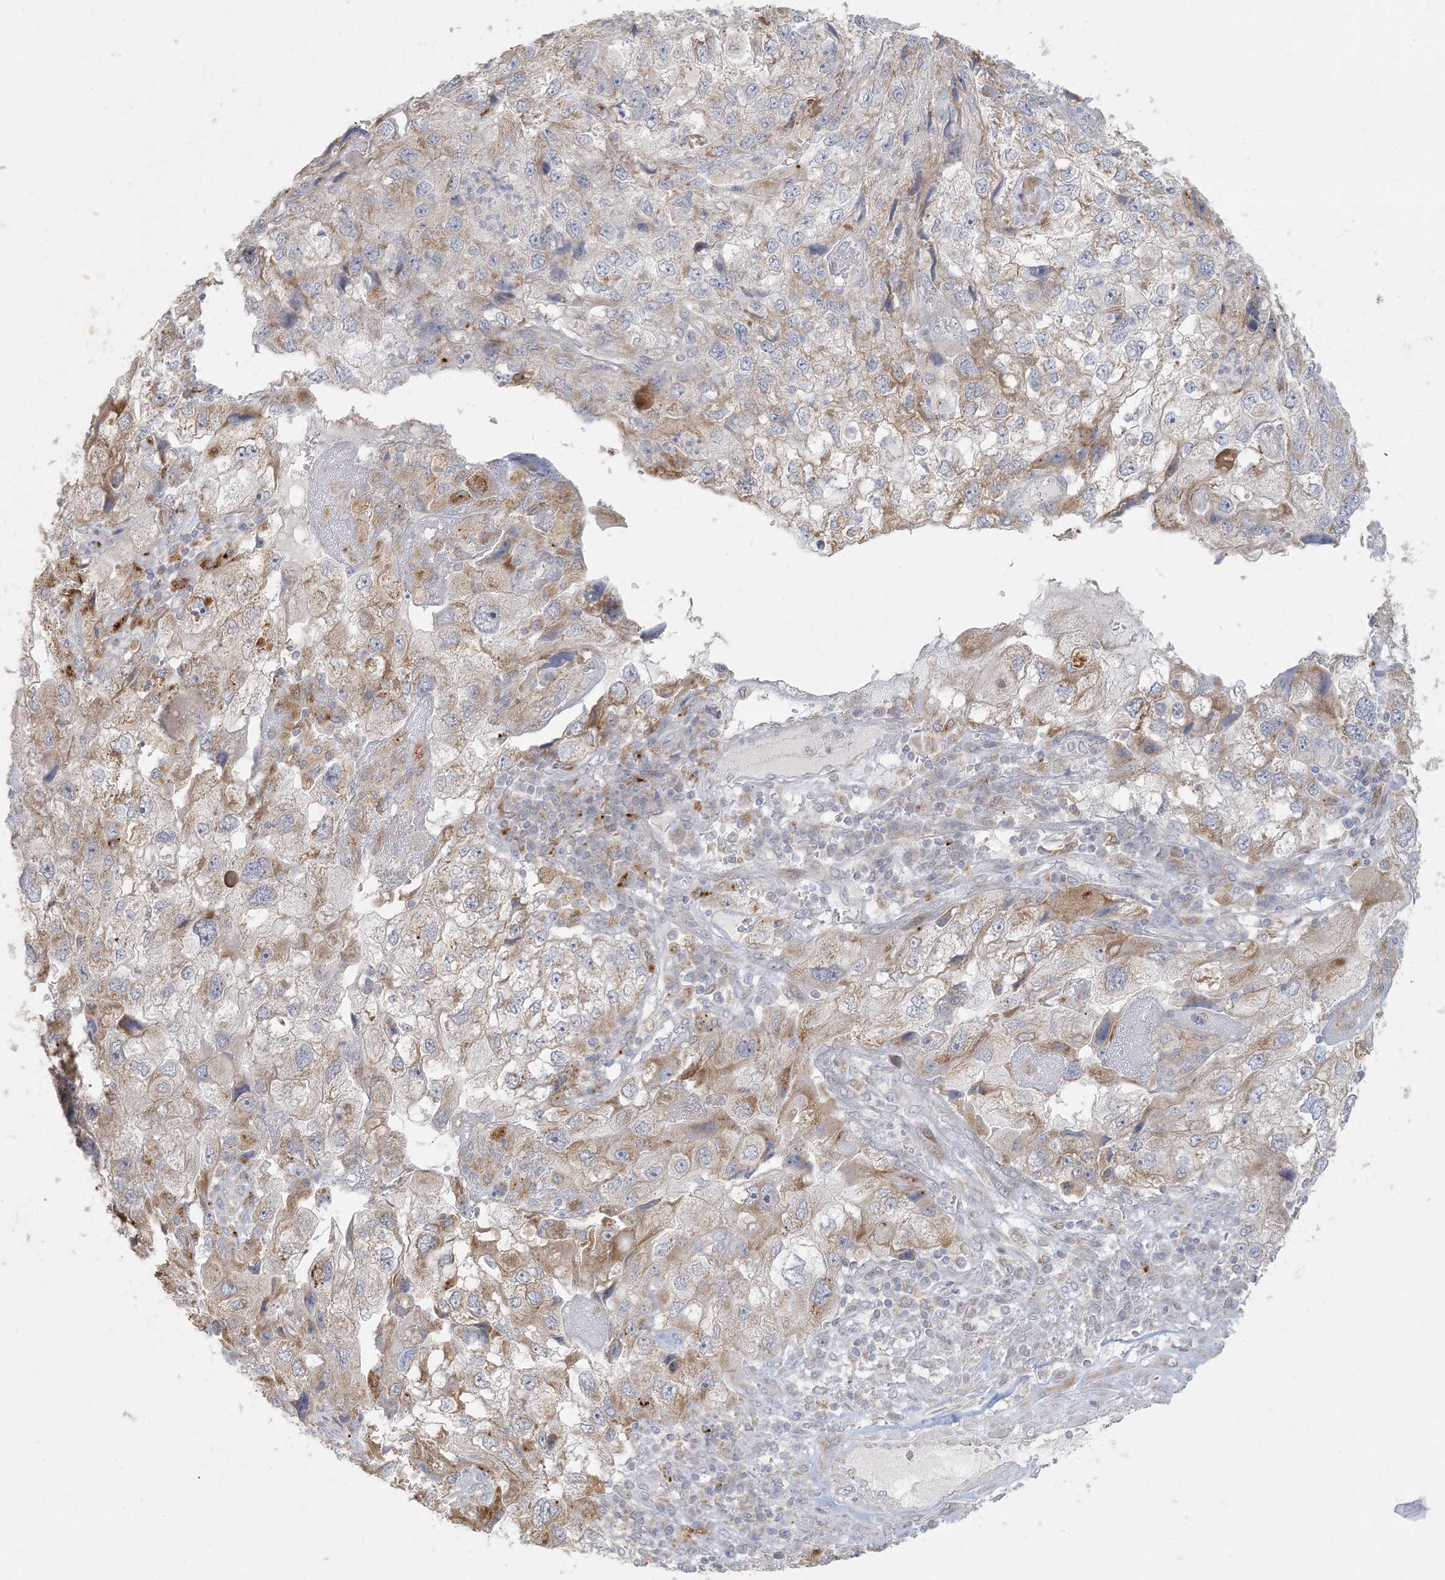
{"staining": {"intensity": "moderate", "quantity": "<25%", "location": "cytoplasmic/membranous"}, "tissue": "endometrial cancer", "cell_type": "Tumor cells", "image_type": "cancer", "snomed": [{"axis": "morphology", "description": "Adenocarcinoma, NOS"}, {"axis": "topography", "description": "Endometrium"}], "caption": "A histopathology image of endometrial cancer (adenocarcinoma) stained for a protein shows moderate cytoplasmic/membranous brown staining in tumor cells. (IHC, brightfield microscopy, high magnification).", "gene": "MCAT", "patient": {"sex": "female", "age": 49}}